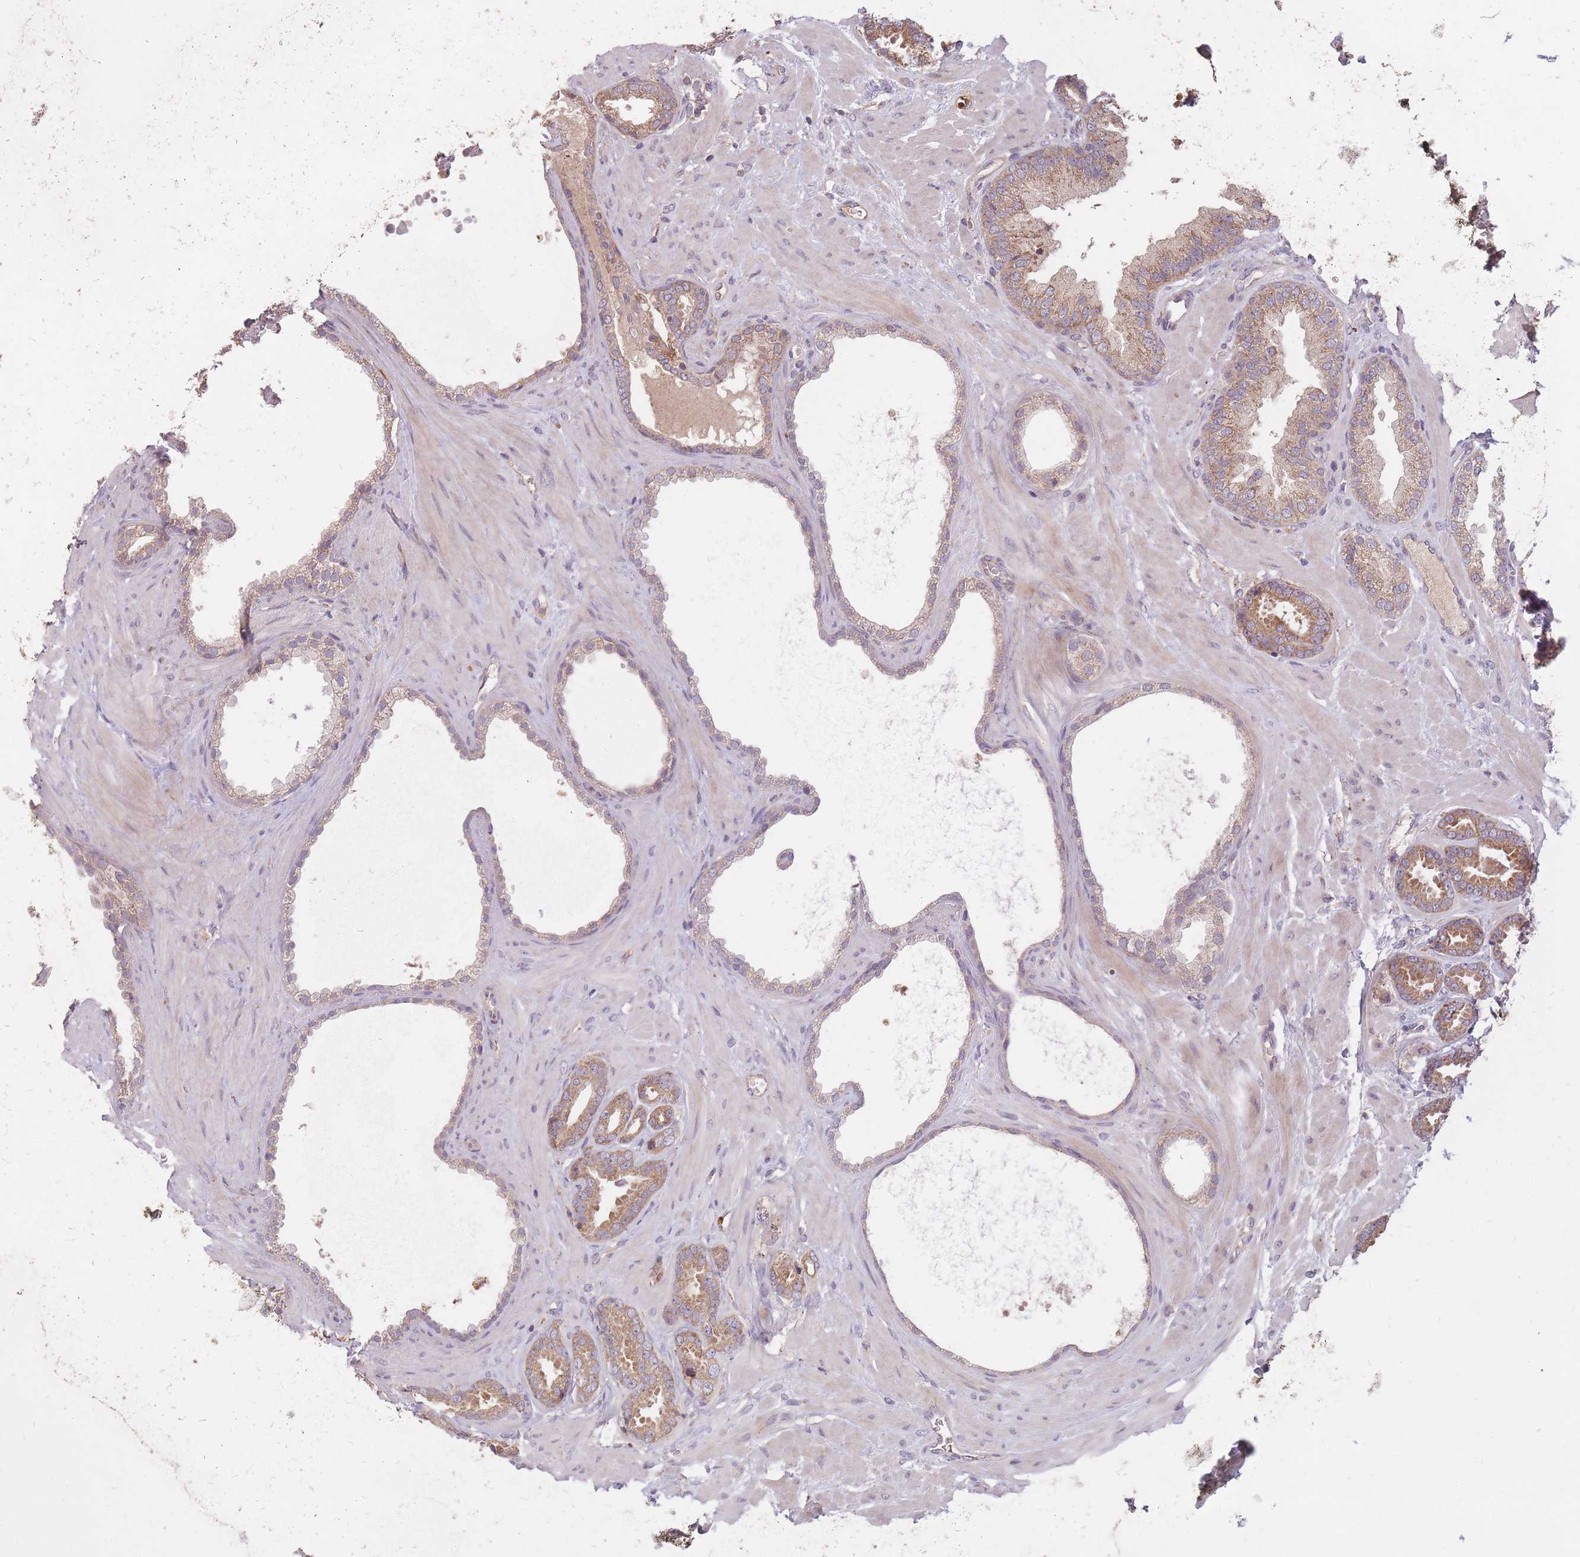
{"staining": {"intensity": "moderate", "quantity": ">75%", "location": "cytoplasmic/membranous"}, "tissue": "prostate cancer", "cell_type": "Tumor cells", "image_type": "cancer", "snomed": [{"axis": "morphology", "description": "Adenocarcinoma, Low grade"}, {"axis": "topography", "description": "Prostate"}], "caption": "Prostate low-grade adenocarcinoma stained for a protein exhibits moderate cytoplasmic/membranous positivity in tumor cells.", "gene": "IGF2BP2", "patient": {"sex": "male", "age": 62}}